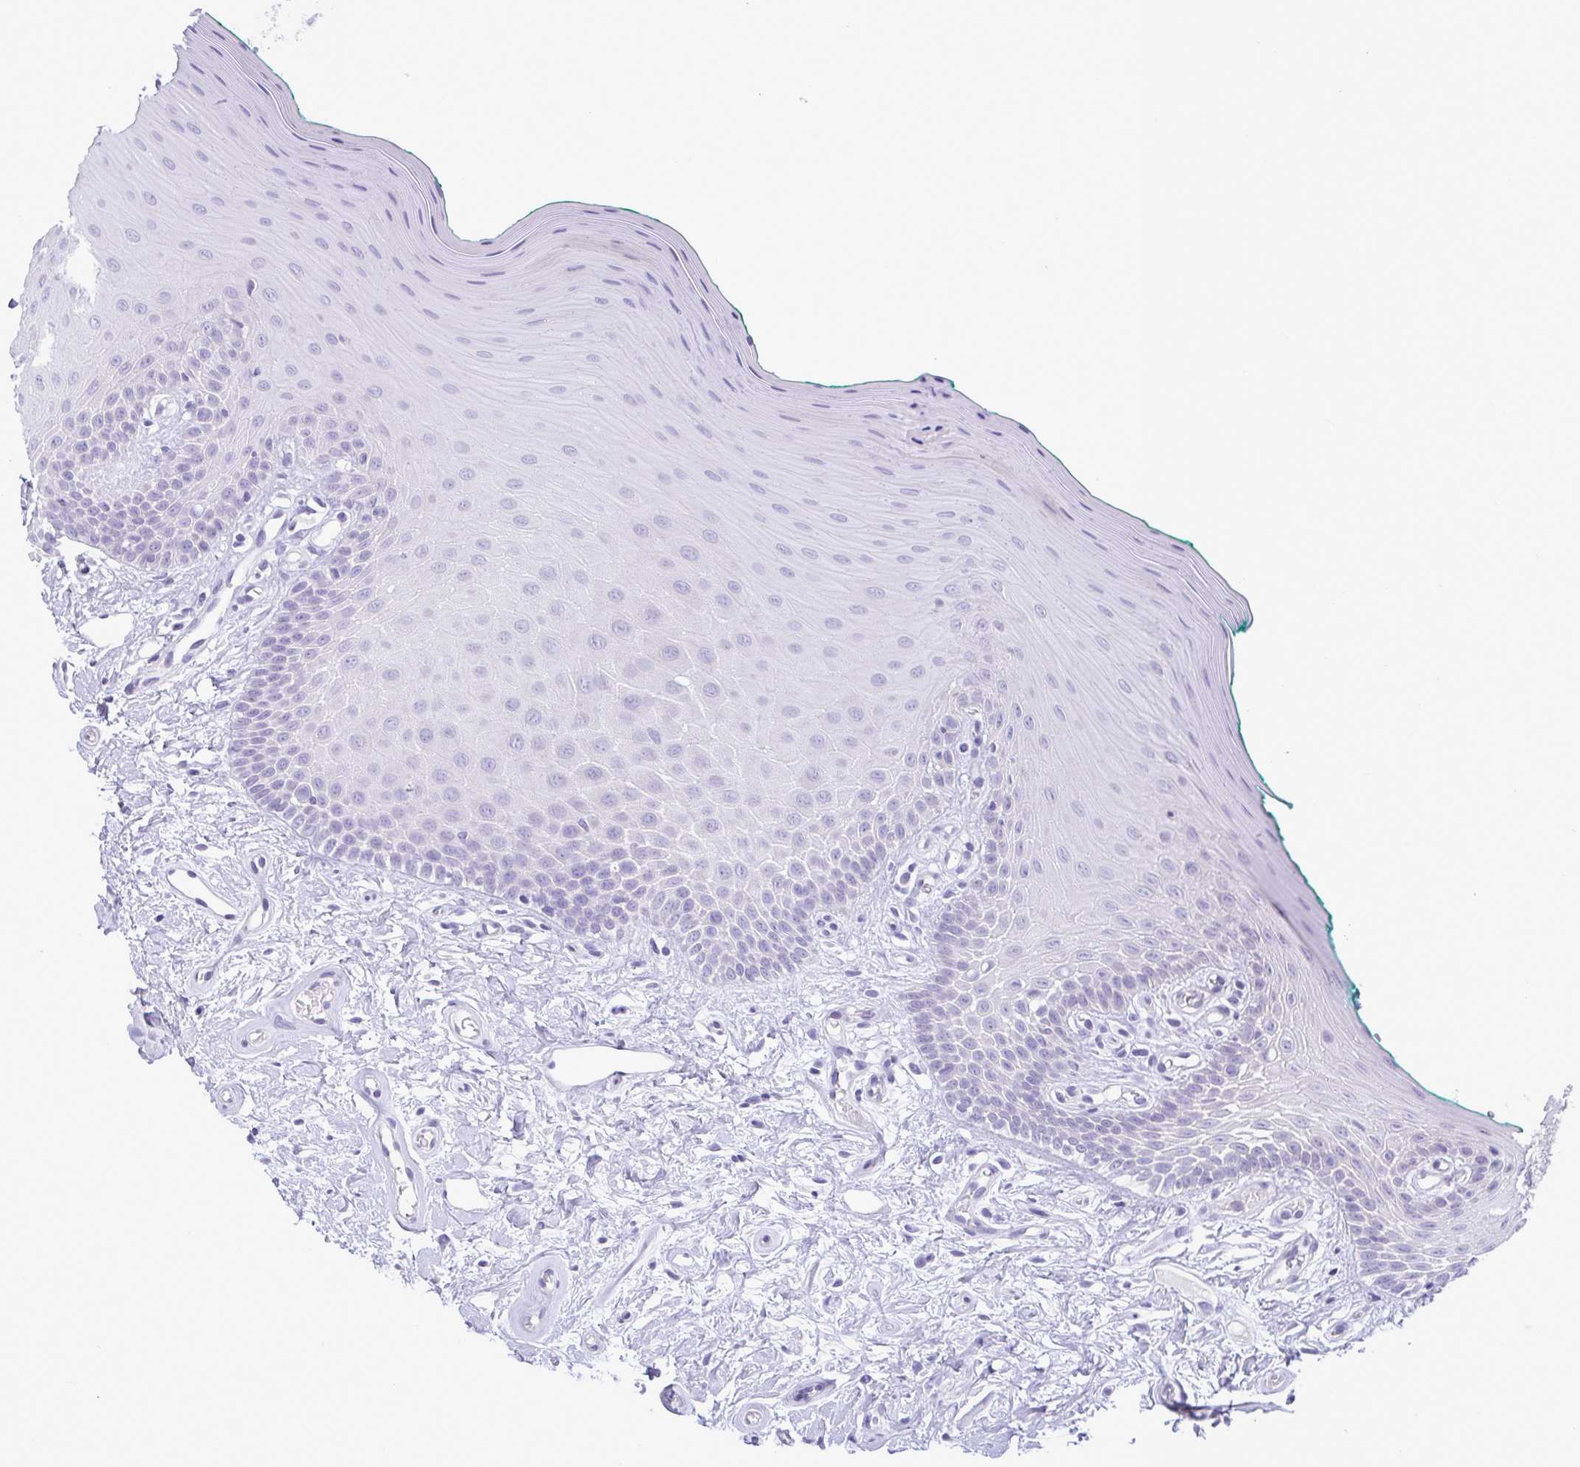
{"staining": {"intensity": "negative", "quantity": "none", "location": "none"}, "tissue": "oral mucosa", "cell_type": "Squamous epithelial cells", "image_type": "normal", "snomed": [{"axis": "morphology", "description": "Normal tissue, NOS"}, {"axis": "topography", "description": "Oral tissue"}], "caption": "This image is of normal oral mucosa stained with immunohistochemistry (IHC) to label a protein in brown with the nuclei are counter-stained blue. There is no staining in squamous epithelial cells. (Stains: DAB (3,3'-diaminobenzidine) immunohistochemistry with hematoxylin counter stain, Microscopy: brightfield microscopy at high magnification).", "gene": "C4orf33", "patient": {"sex": "female", "age": 40}}